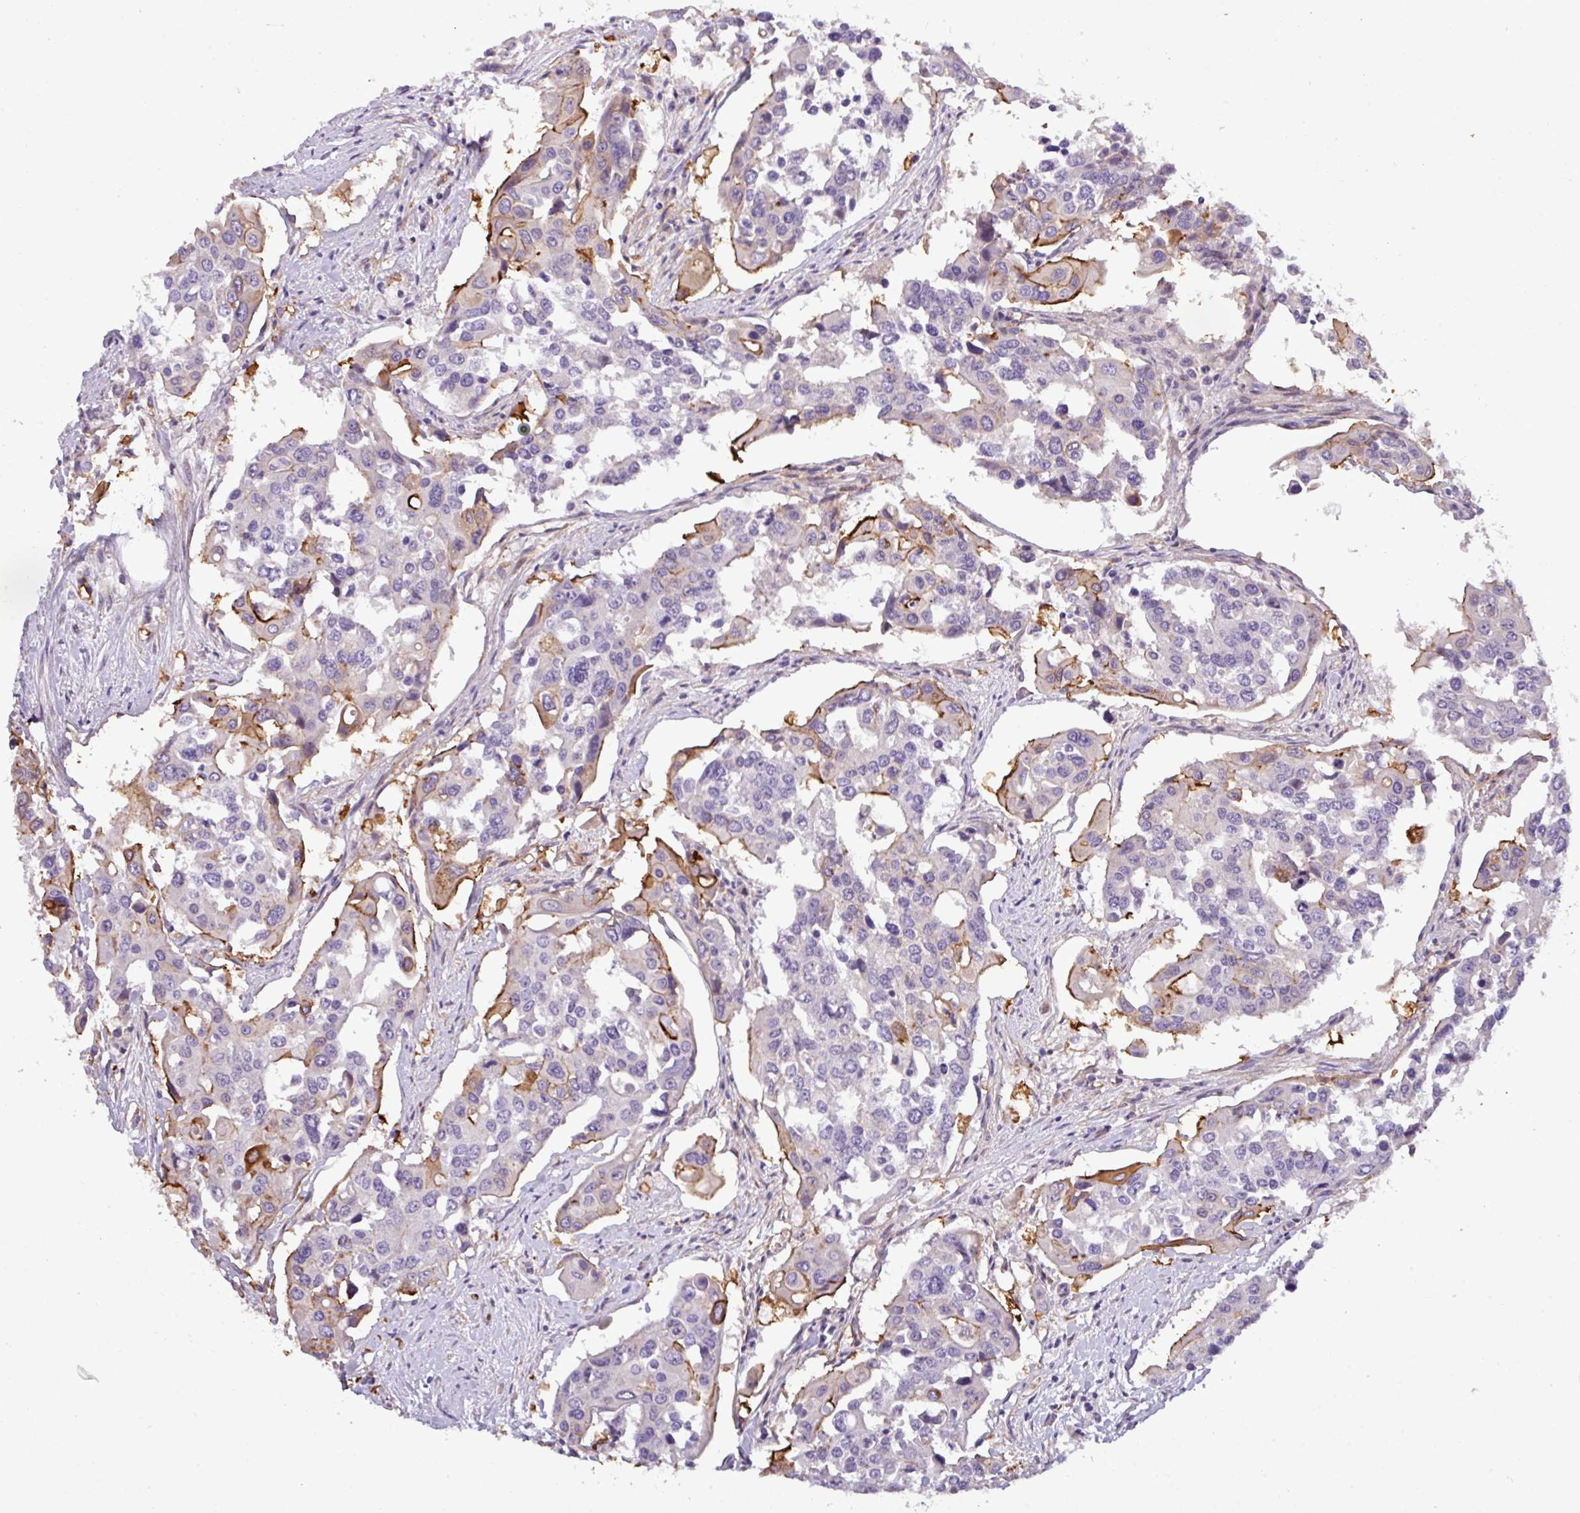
{"staining": {"intensity": "moderate", "quantity": "<25%", "location": "cytoplasmic/membranous"}, "tissue": "colorectal cancer", "cell_type": "Tumor cells", "image_type": "cancer", "snomed": [{"axis": "morphology", "description": "Adenocarcinoma, NOS"}, {"axis": "topography", "description": "Colon"}], "caption": "The histopathology image demonstrates a brown stain indicating the presence of a protein in the cytoplasmic/membranous of tumor cells in colorectal cancer. The staining was performed using DAB (3,3'-diaminobenzidine), with brown indicating positive protein expression. Nuclei are stained blue with hematoxylin.", "gene": "PARD6A", "patient": {"sex": "male", "age": 77}}